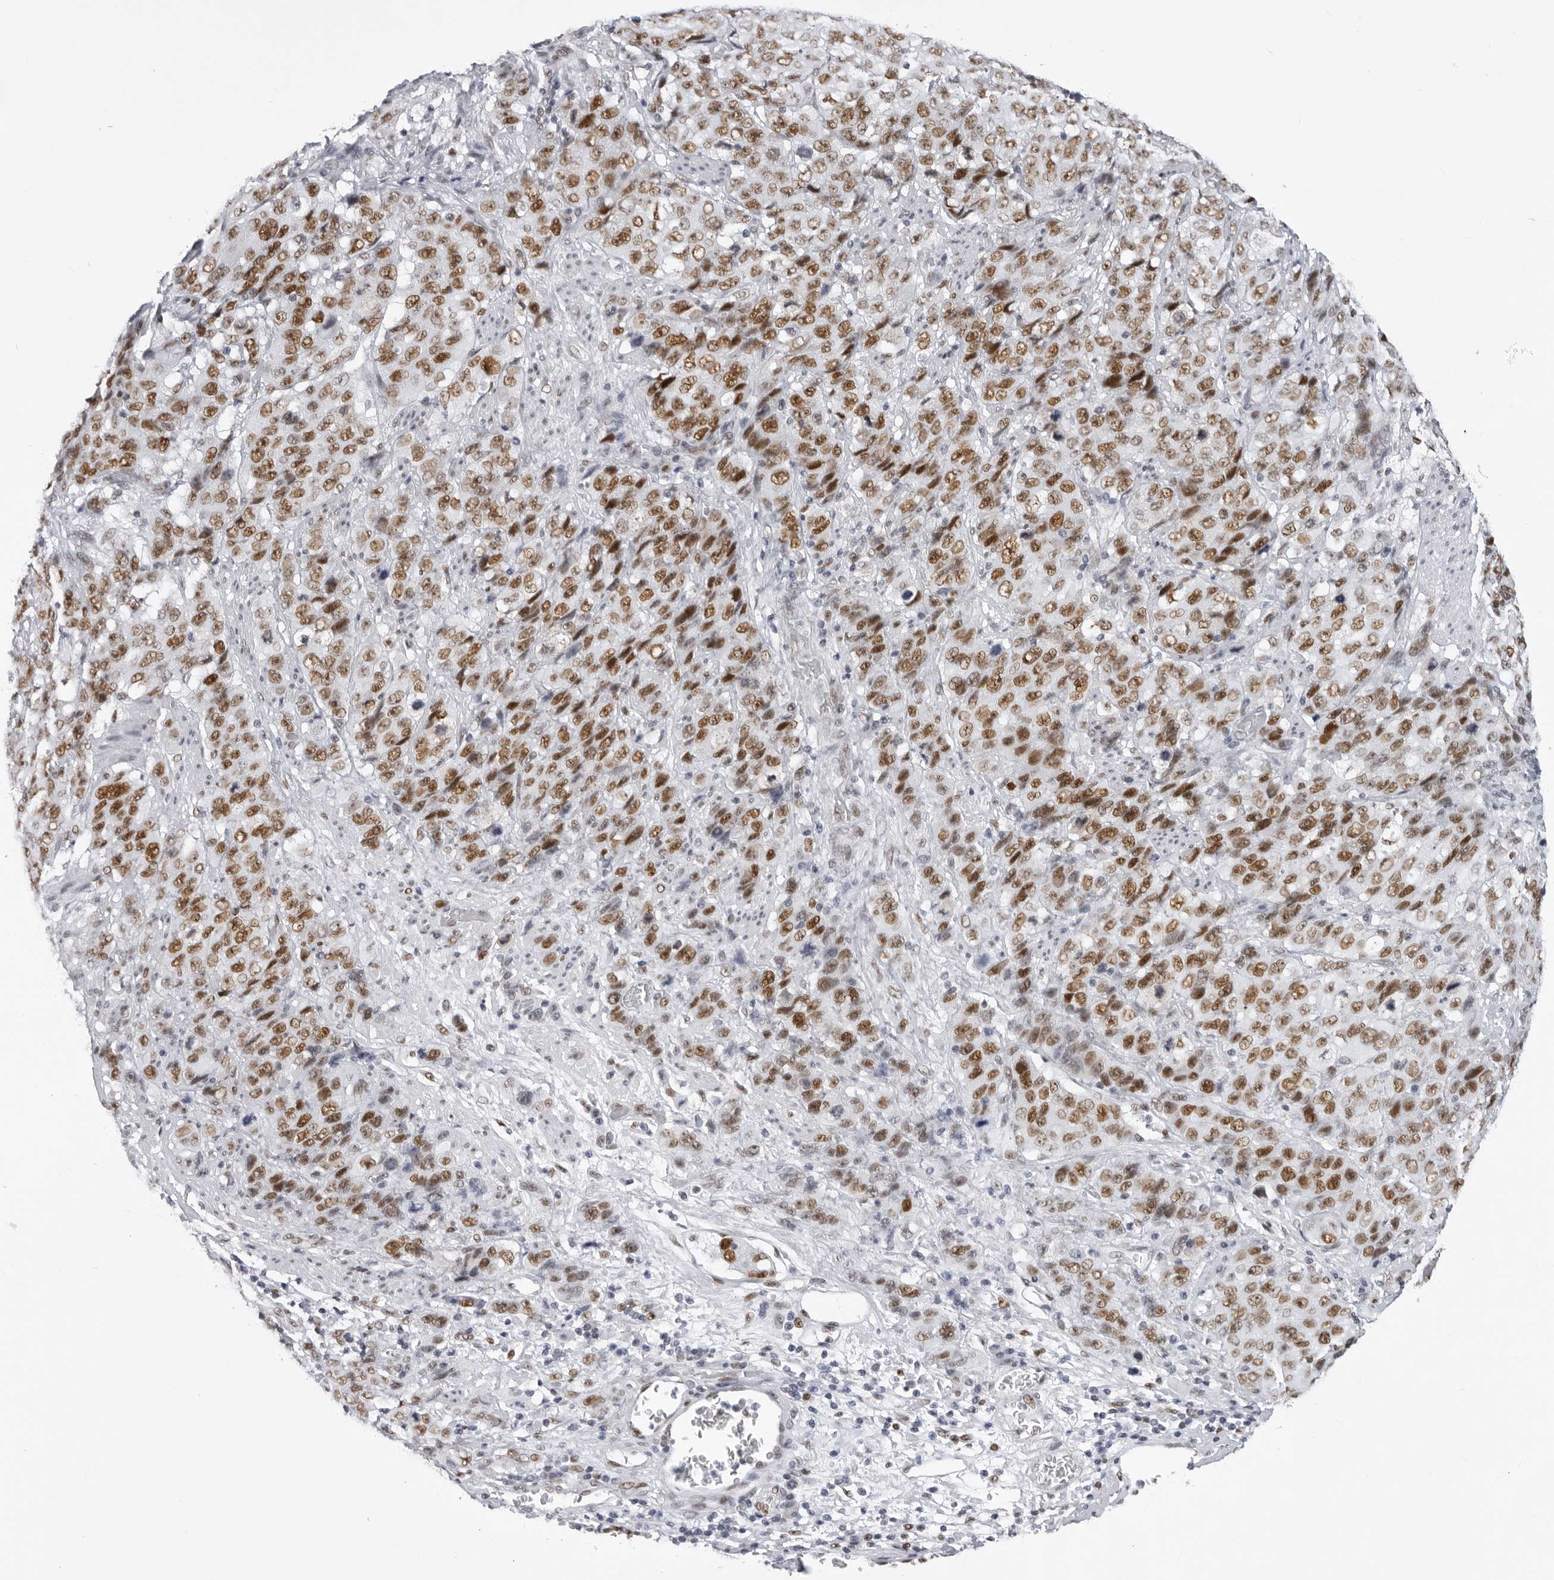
{"staining": {"intensity": "moderate", "quantity": ">75%", "location": "nuclear"}, "tissue": "stomach cancer", "cell_type": "Tumor cells", "image_type": "cancer", "snomed": [{"axis": "morphology", "description": "Adenocarcinoma, NOS"}, {"axis": "topography", "description": "Stomach"}], "caption": "An IHC micrograph of neoplastic tissue is shown. Protein staining in brown shows moderate nuclear positivity in stomach adenocarcinoma within tumor cells. The protein is stained brown, and the nuclei are stained in blue (DAB IHC with brightfield microscopy, high magnification).", "gene": "IRF2BP2", "patient": {"sex": "male", "age": 48}}